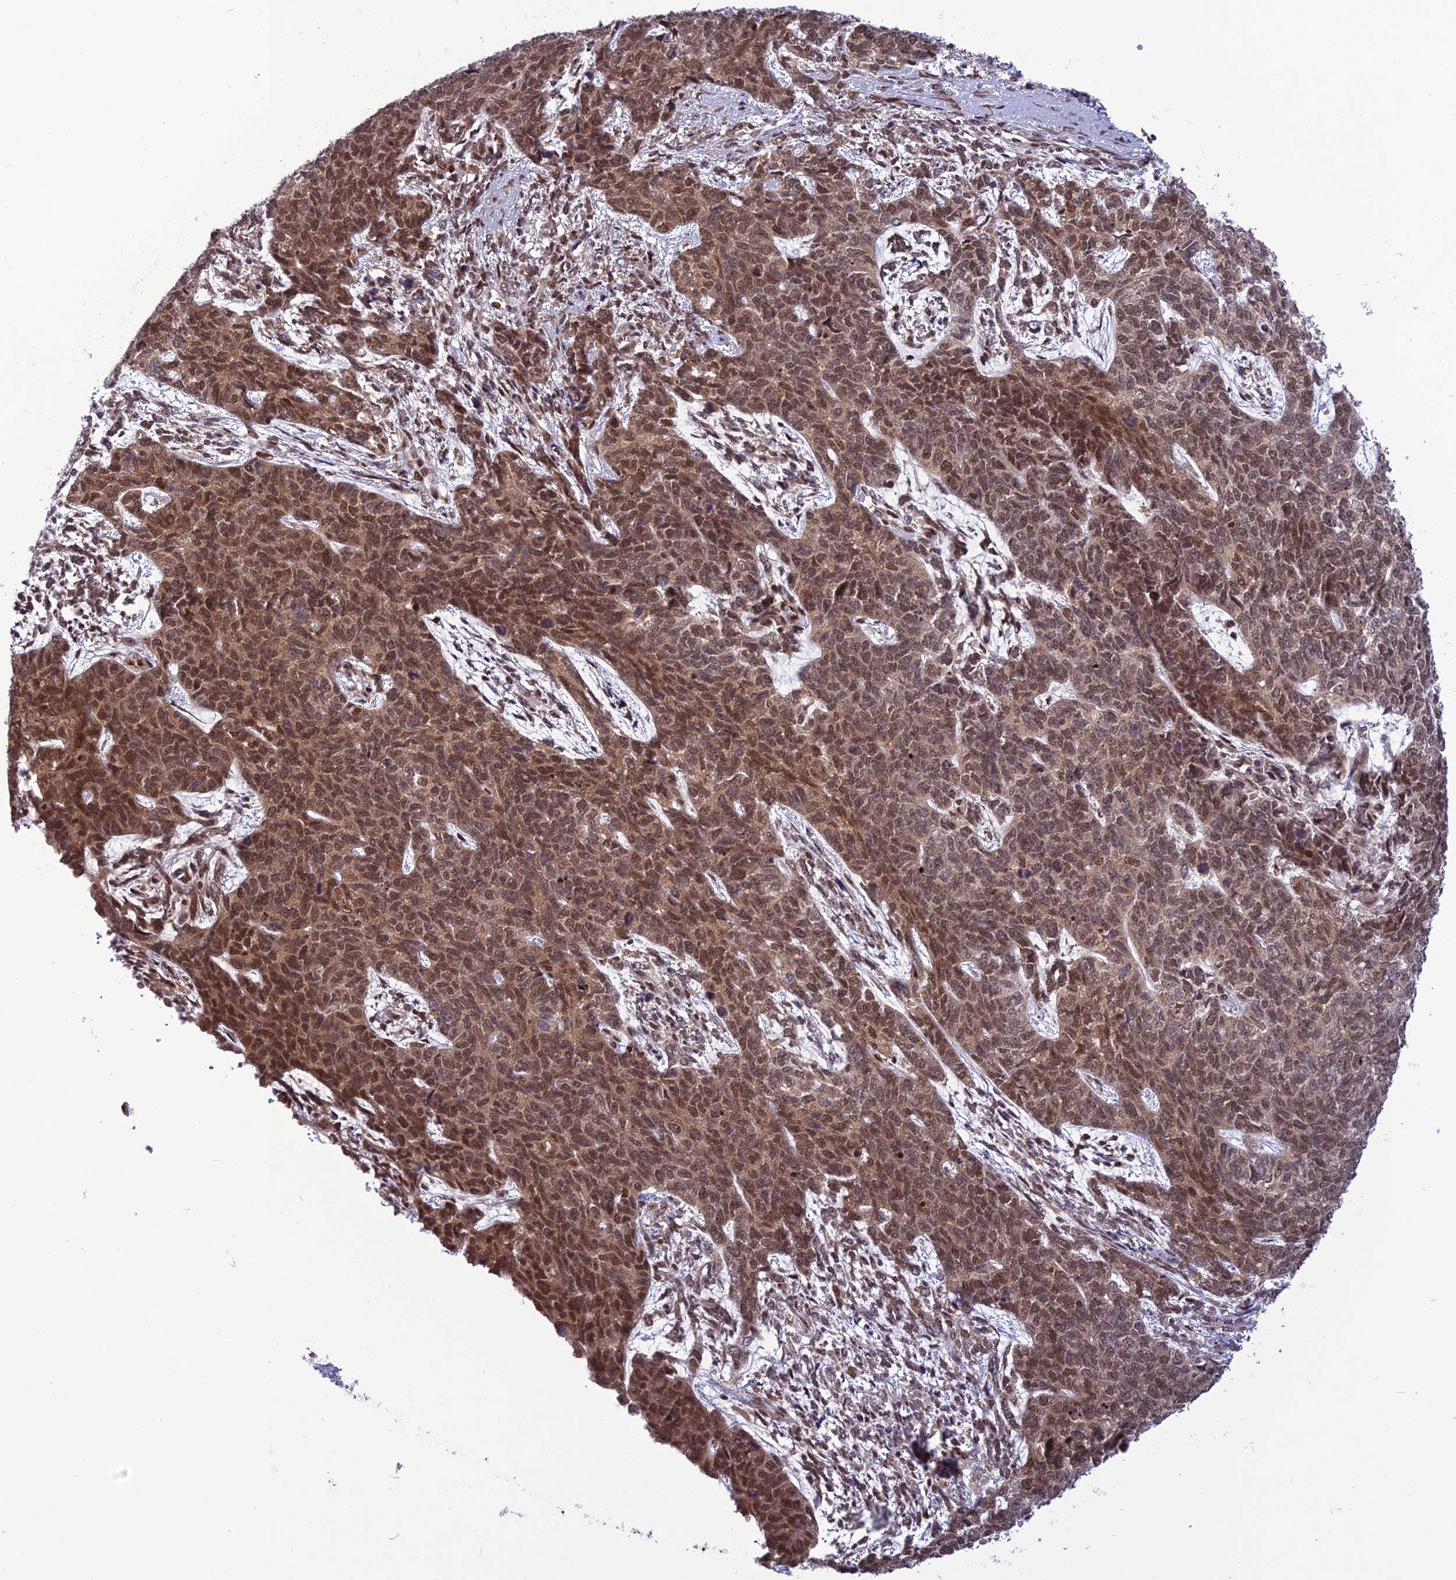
{"staining": {"intensity": "moderate", "quantity": ">75%", "location": "cytoplasmic/membranous,nuclear"}, "tissue": "cervical cancer", "cell_type": "Tumor cells", "image_type": "cancer", "snomed": [{"axis": "morphology", "description": "Squamous cell carcinoma, NOS"}, {"axis": "topography", "description": "Cervix"}], "caption": "Immunohistochemistry (IHC) of human cervical squamous cell carcinoma demonstrates medium levels of moderate cytoplasmic/membranous and nuclear expression in about >75% of tumor cells. Using DAB (brown) and hematoxylin (blue) stains, captured at high magnification using brightfield microscopy.", "gene": "RTRAF", "patient": {"sex": "female", "age": 63}}